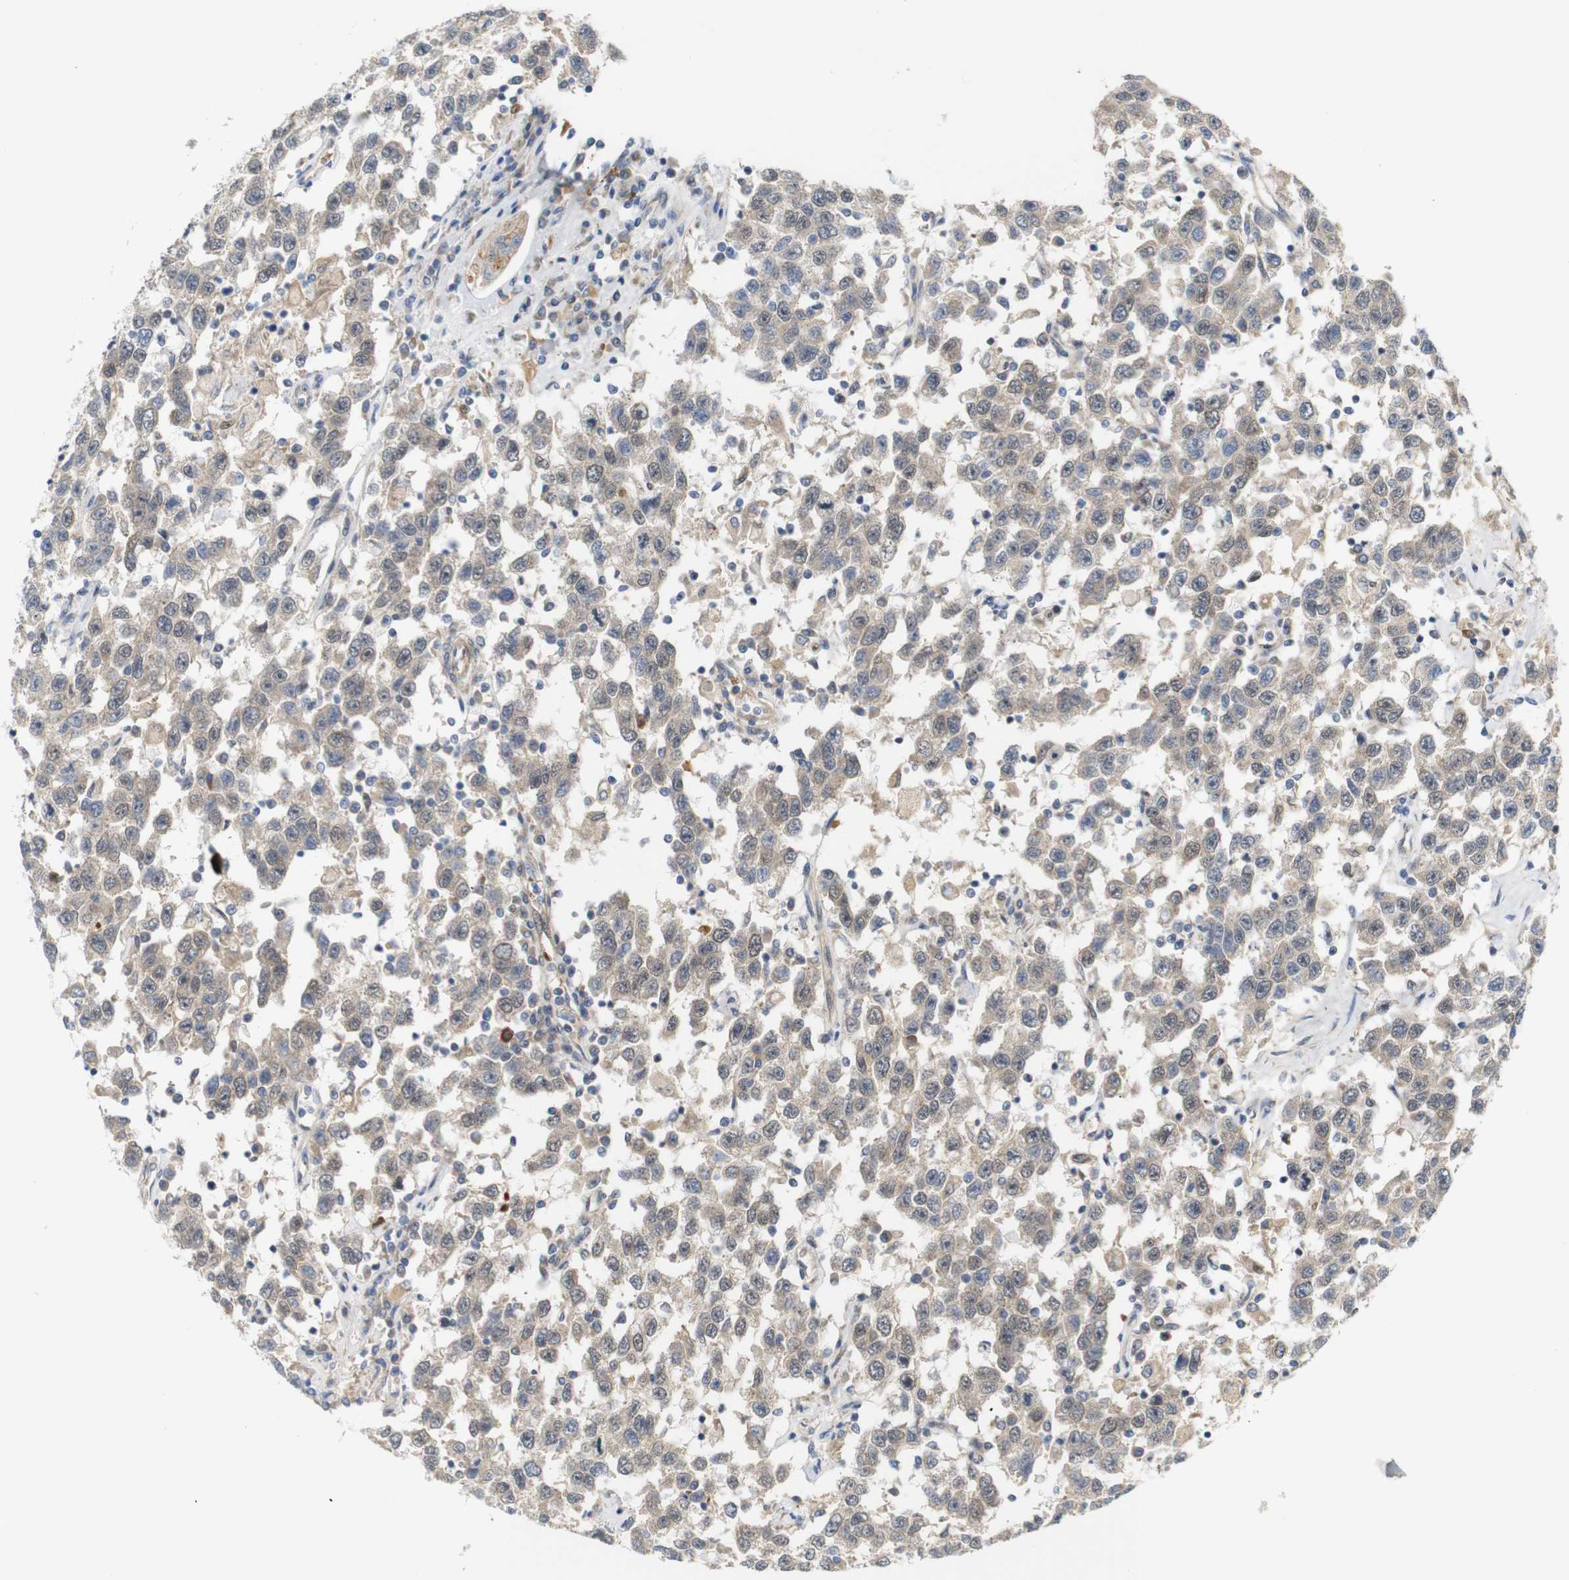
{"staining": {"intensity": "weak", "quantity": ">75%", "location": "cytoplasmic/membranous,nuclear"}, "tissue": "testis cancer", "cell_type": "Tumor cells", "image_type": "cancer", "snomed": [{"axis": "morphology", "description": "Seminoma, NOS"}, {"axis": "topography", "description": "Testis"}], "caption": "An immunohistochemistry image of tumor tissue is shown. Protein staining in brown shows weak cytoplasmic/membranous and nuclear positivity in seminoma (testis) within tumor cells.", "gene": "RPTOR", "patient": {"sex": "male", "age": 41}}